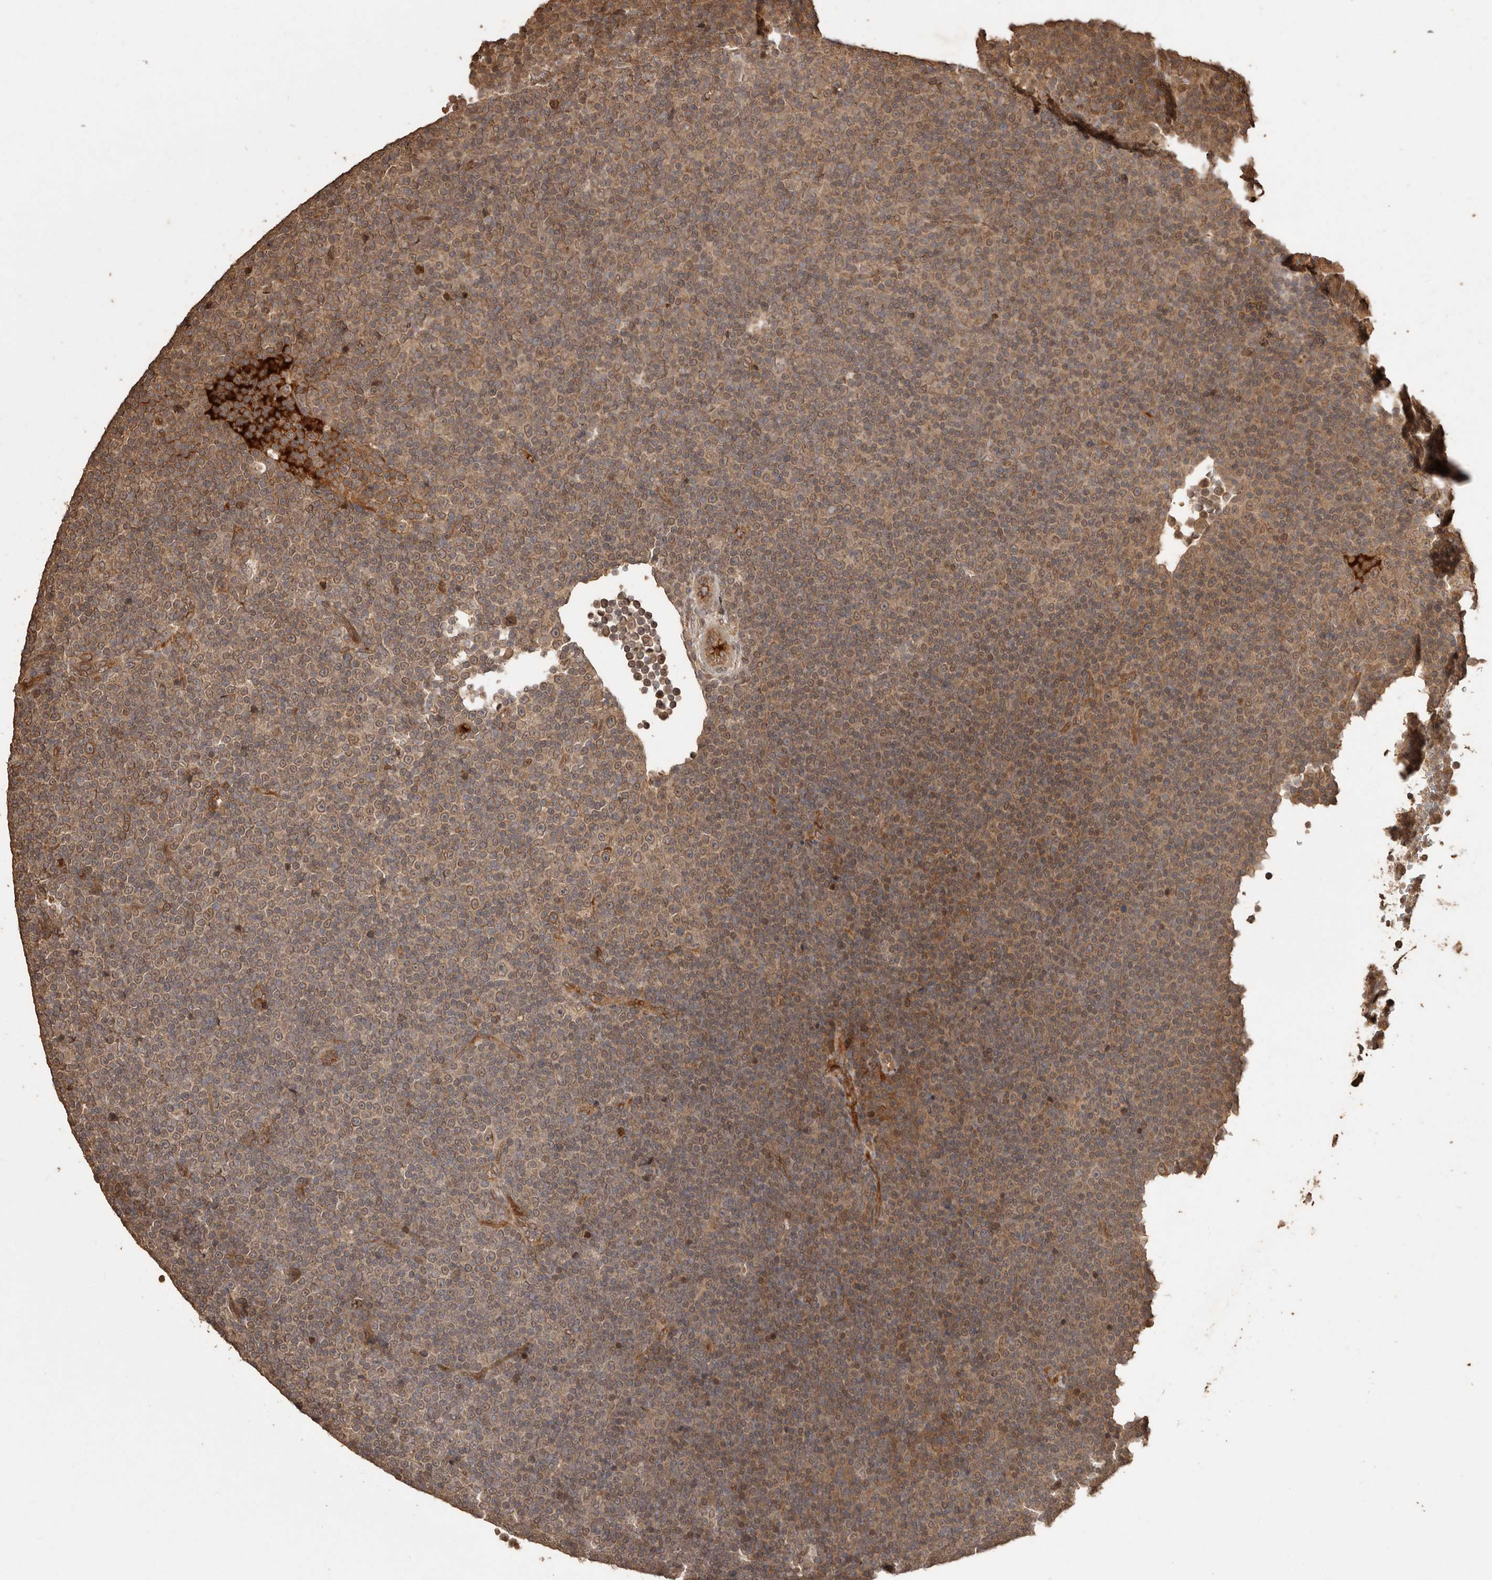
{"staining": {"intensity": "moderate", "quantity": ">75%", "location": "cytoplasmic/membranous,nuclear"}, "tissue": "lymphoma", "cell_type": "Tumor cells", "image_type": "cancer", "snomed": [{"axis": "morphology", "description": "Malignant lymphoma, non-Hodgkin's type, Low grade"}, {"axis": "topography", "description": "Lymph node"}], "caption": "Moderate cytoplasmic/membranous and nuclear staining for a protein is appreciated in about >75% of tumor cells of malignant lymphoma, non-Hodgkin's type (low-grade) using immunohistochemistry.", "gene": "NUP43", "patient": {"sex": "female", "age": 67}}